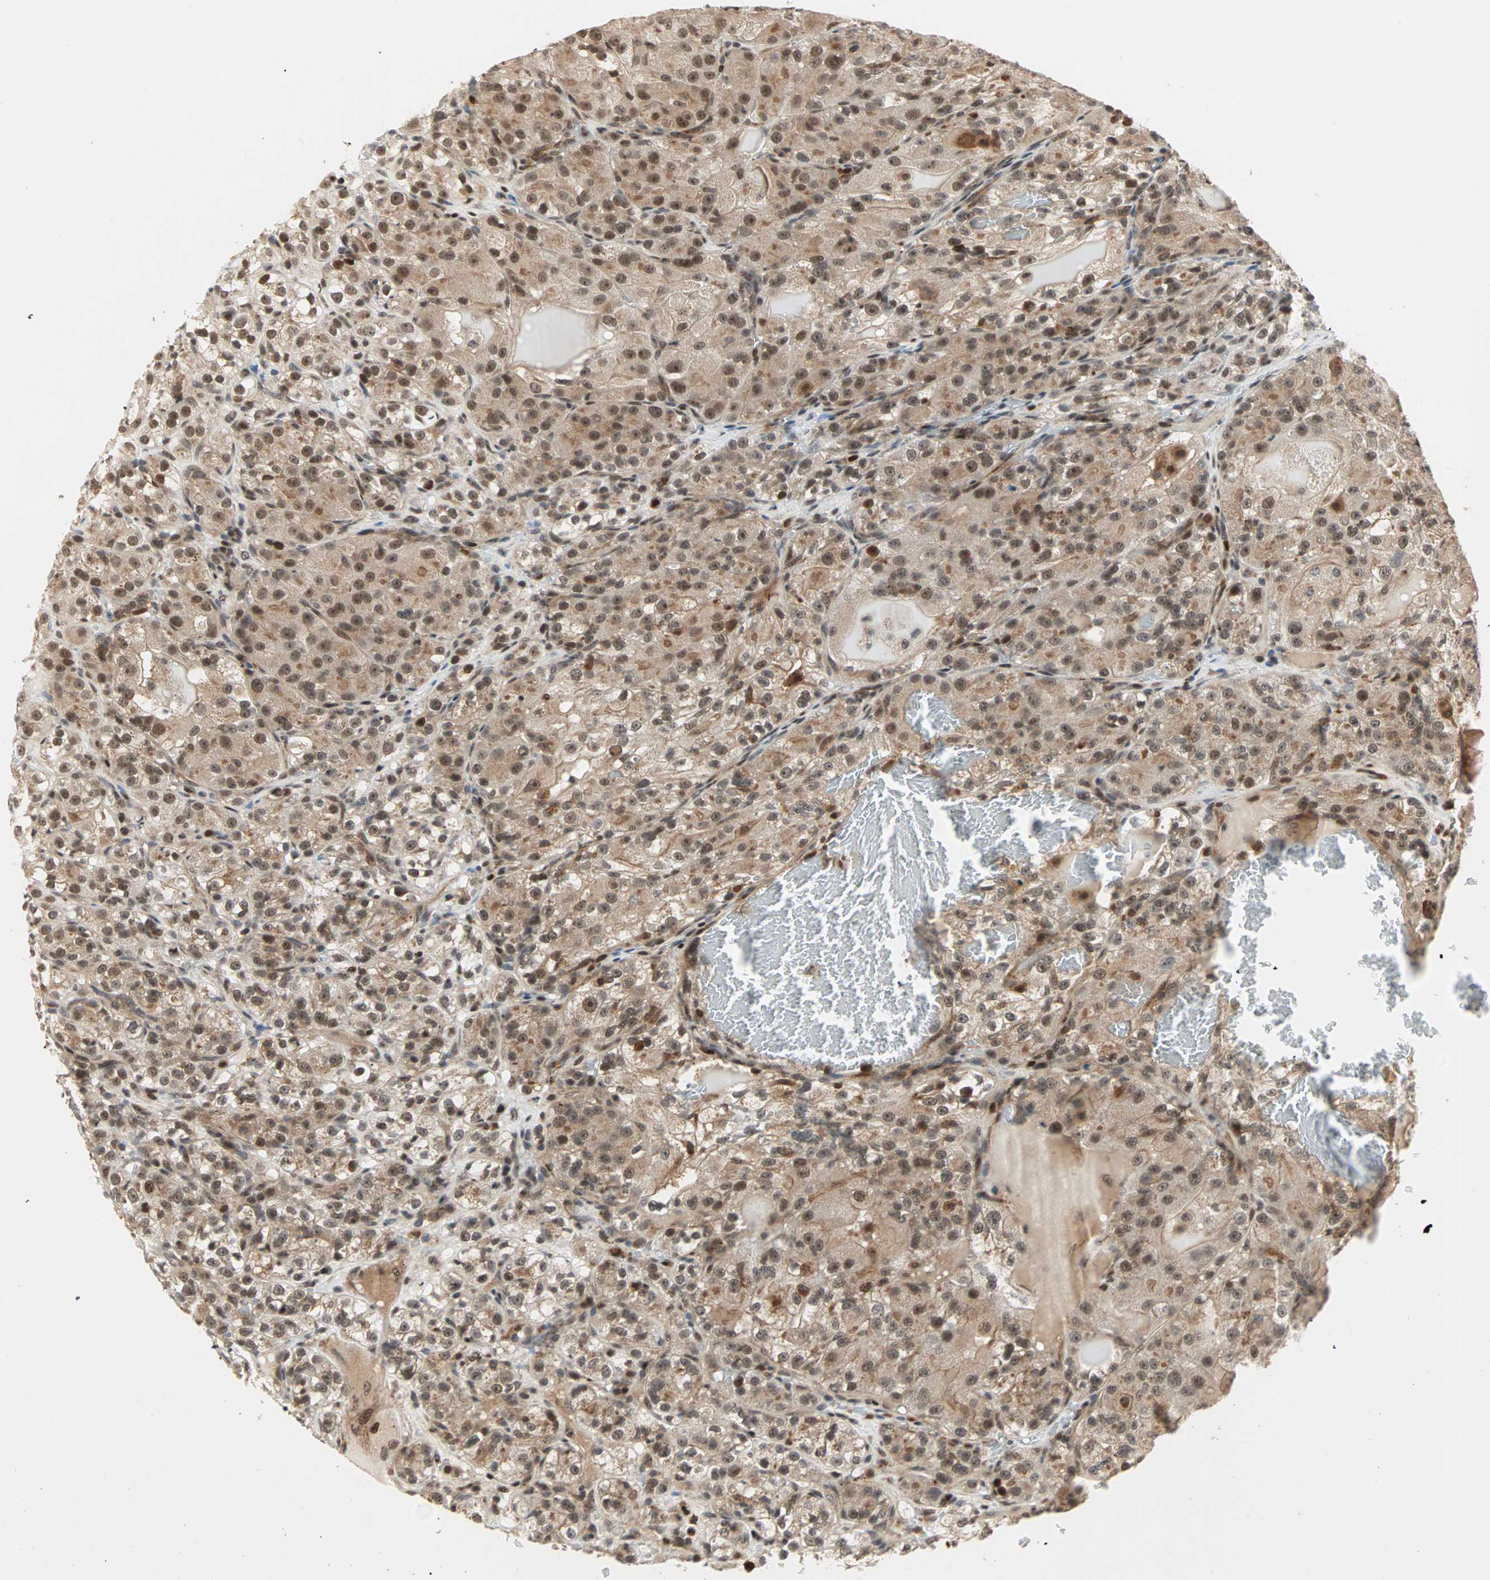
{"staining": {"intensity": "moderate", "quantity": ">75%", "location": "cytoplasmic/membranous,nuclear"}, "tissue": "renal cancer", "cell_type": "Tumor cells", "image_type": "cancer", "snomed": [{"axis": "morphology", "description": "Normal tissue, NOS"}, {"axis": "morphology", "description": "Adenocarcinoma, NOS"}, {"axis": "topography", "description": "Kidney"}], "caption": "Moderate cytoplasmic/membranous and nuclear protein staining is seen in about >75% of tumor cells in renal cancer (adenocarcinoma).", "gene": "ZBED9", "patient": {"sex": "male", "age": 61}}